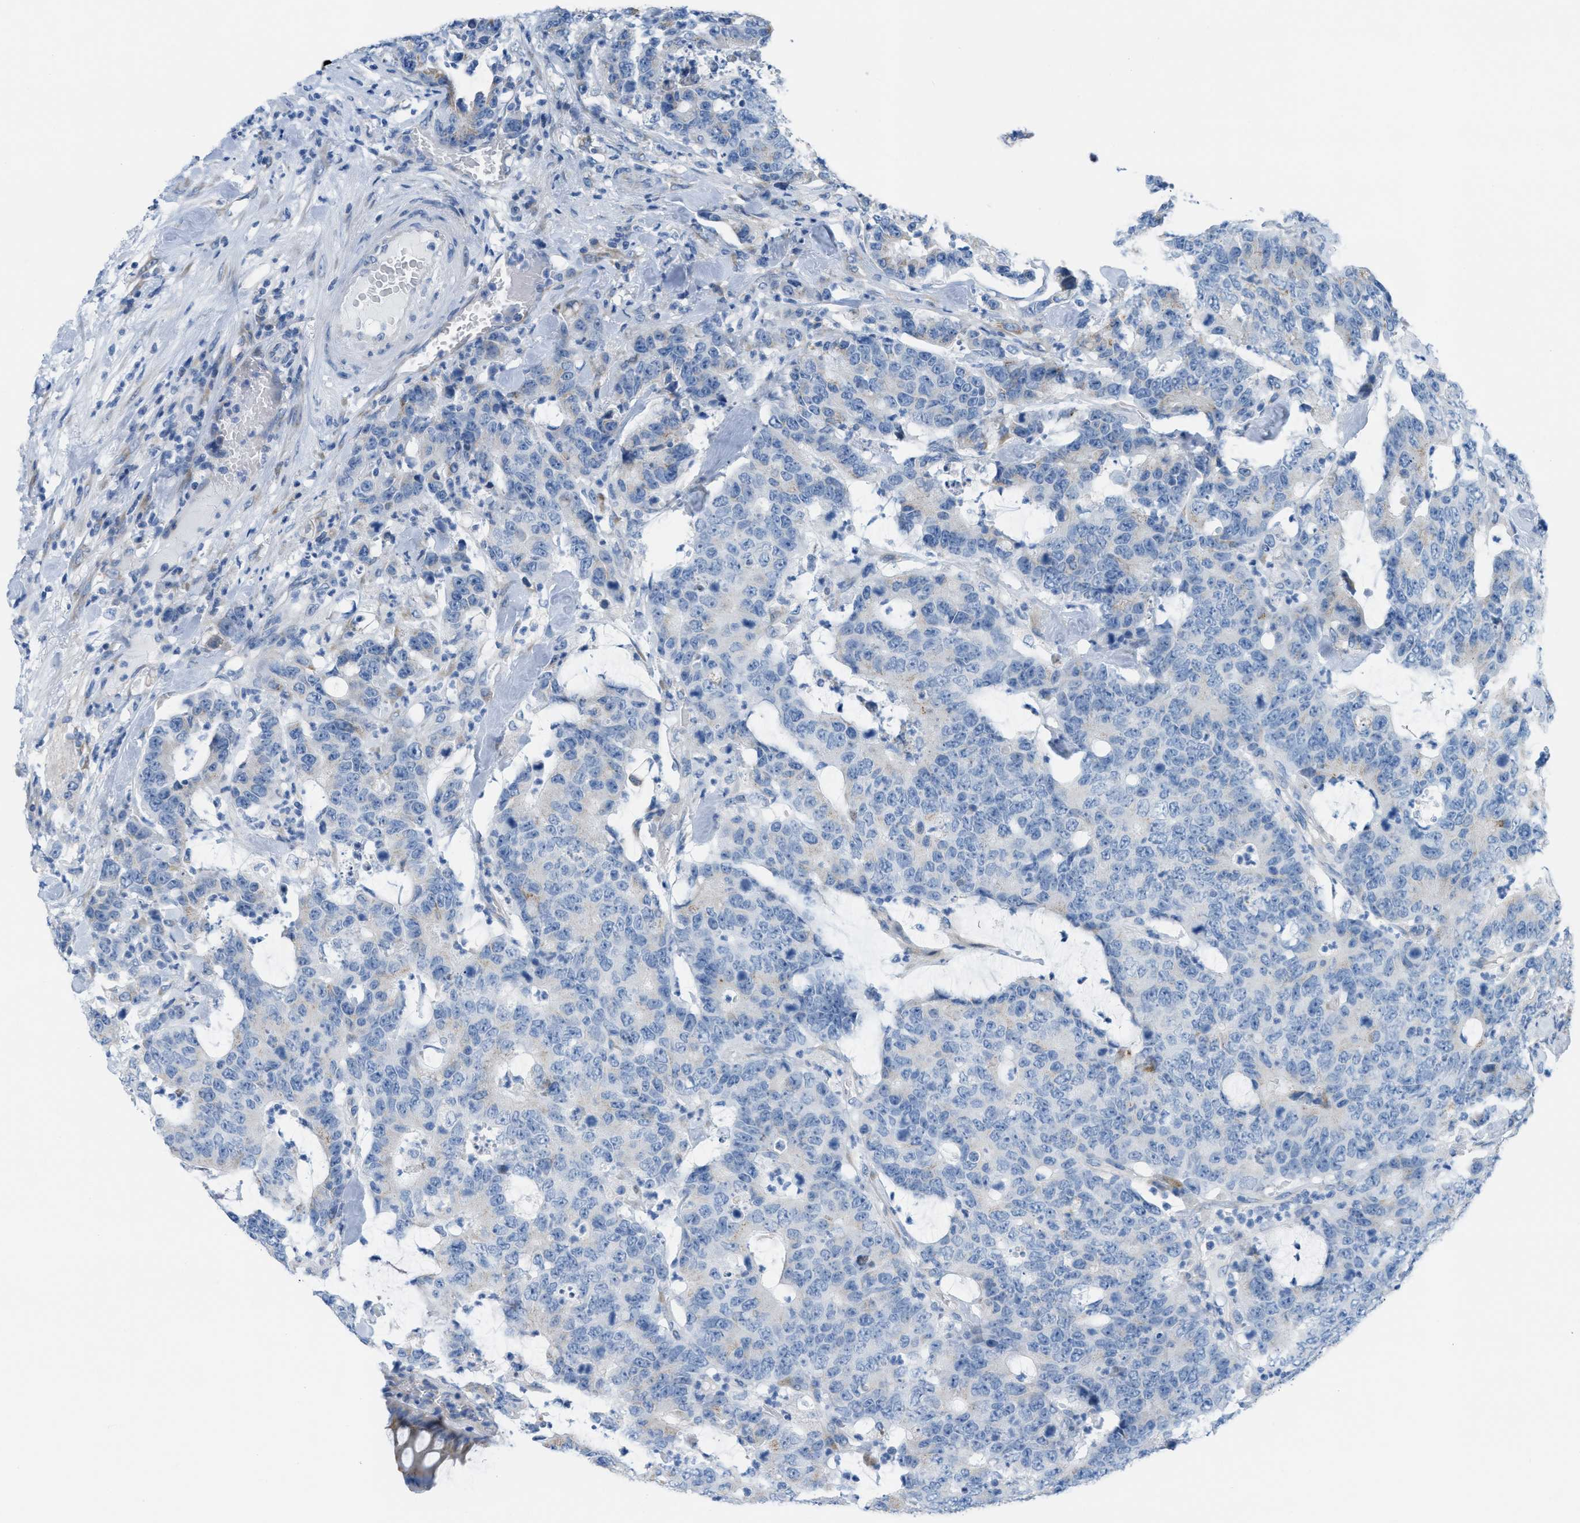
{"staining": {"intensity": "weak", "quantity": "<25%", "location": "cytoplasmic/membranous"}, "tissue": "colorectal cancer", "cell_type": "Tumor cells", "image_type": "cancer", "snomed": [{"axis": "morphology", "description": "Adenocarcinoma, NOS"}, {"axis": "topography", "description": "Colon"}], "caption": "This is an IHC histopathology image of human colorectal cancer (adenocarcinoma). There is no expression in tumor cells.", "gene": "ASGR1", "patient": {"sex": "female", "age": 86}}